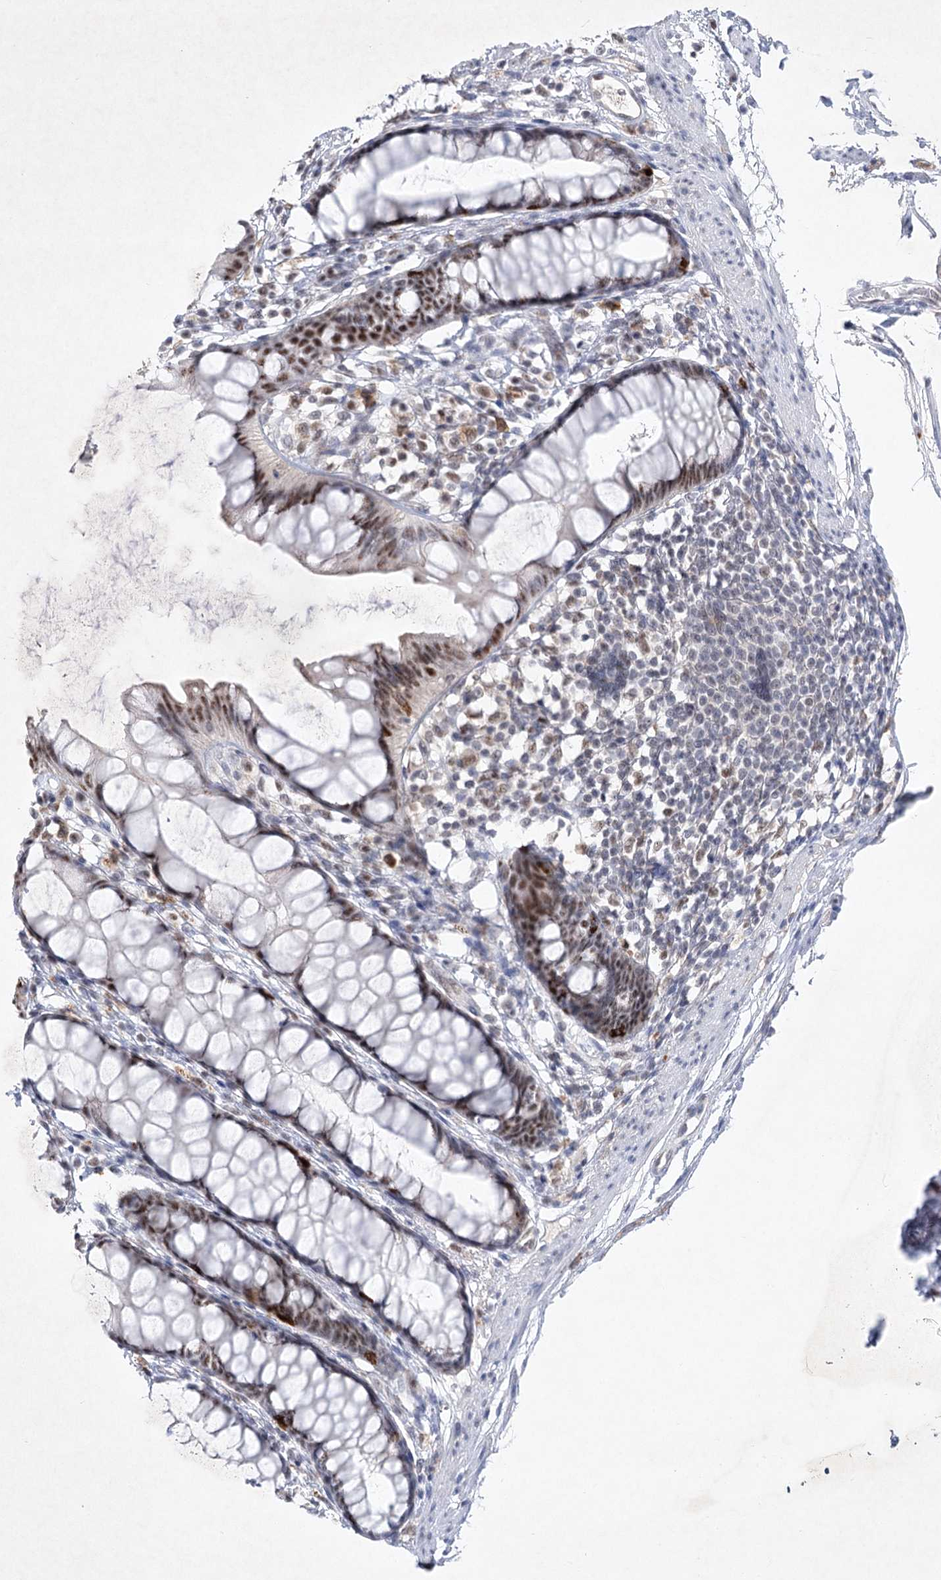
{"staining": {"intensity": "moderate", "quantity": "25%-75%", "location": "nuclear"}, "tissue": "rectum", "cell_type": "Glandular cells", "image_type": "normal", "snomed": [{"axis": "morphology", "description": "Normal tissue, NOS"}, {"axis": "topography", "description": "Rectum"}], "caption": "Protein staining of normal rectum exhibits moderate nuclear staining in approximately 25%-75% of glandular cells.", "gene": "ENSG00000275740", "patient": {"sex": "female", "age": 65}}